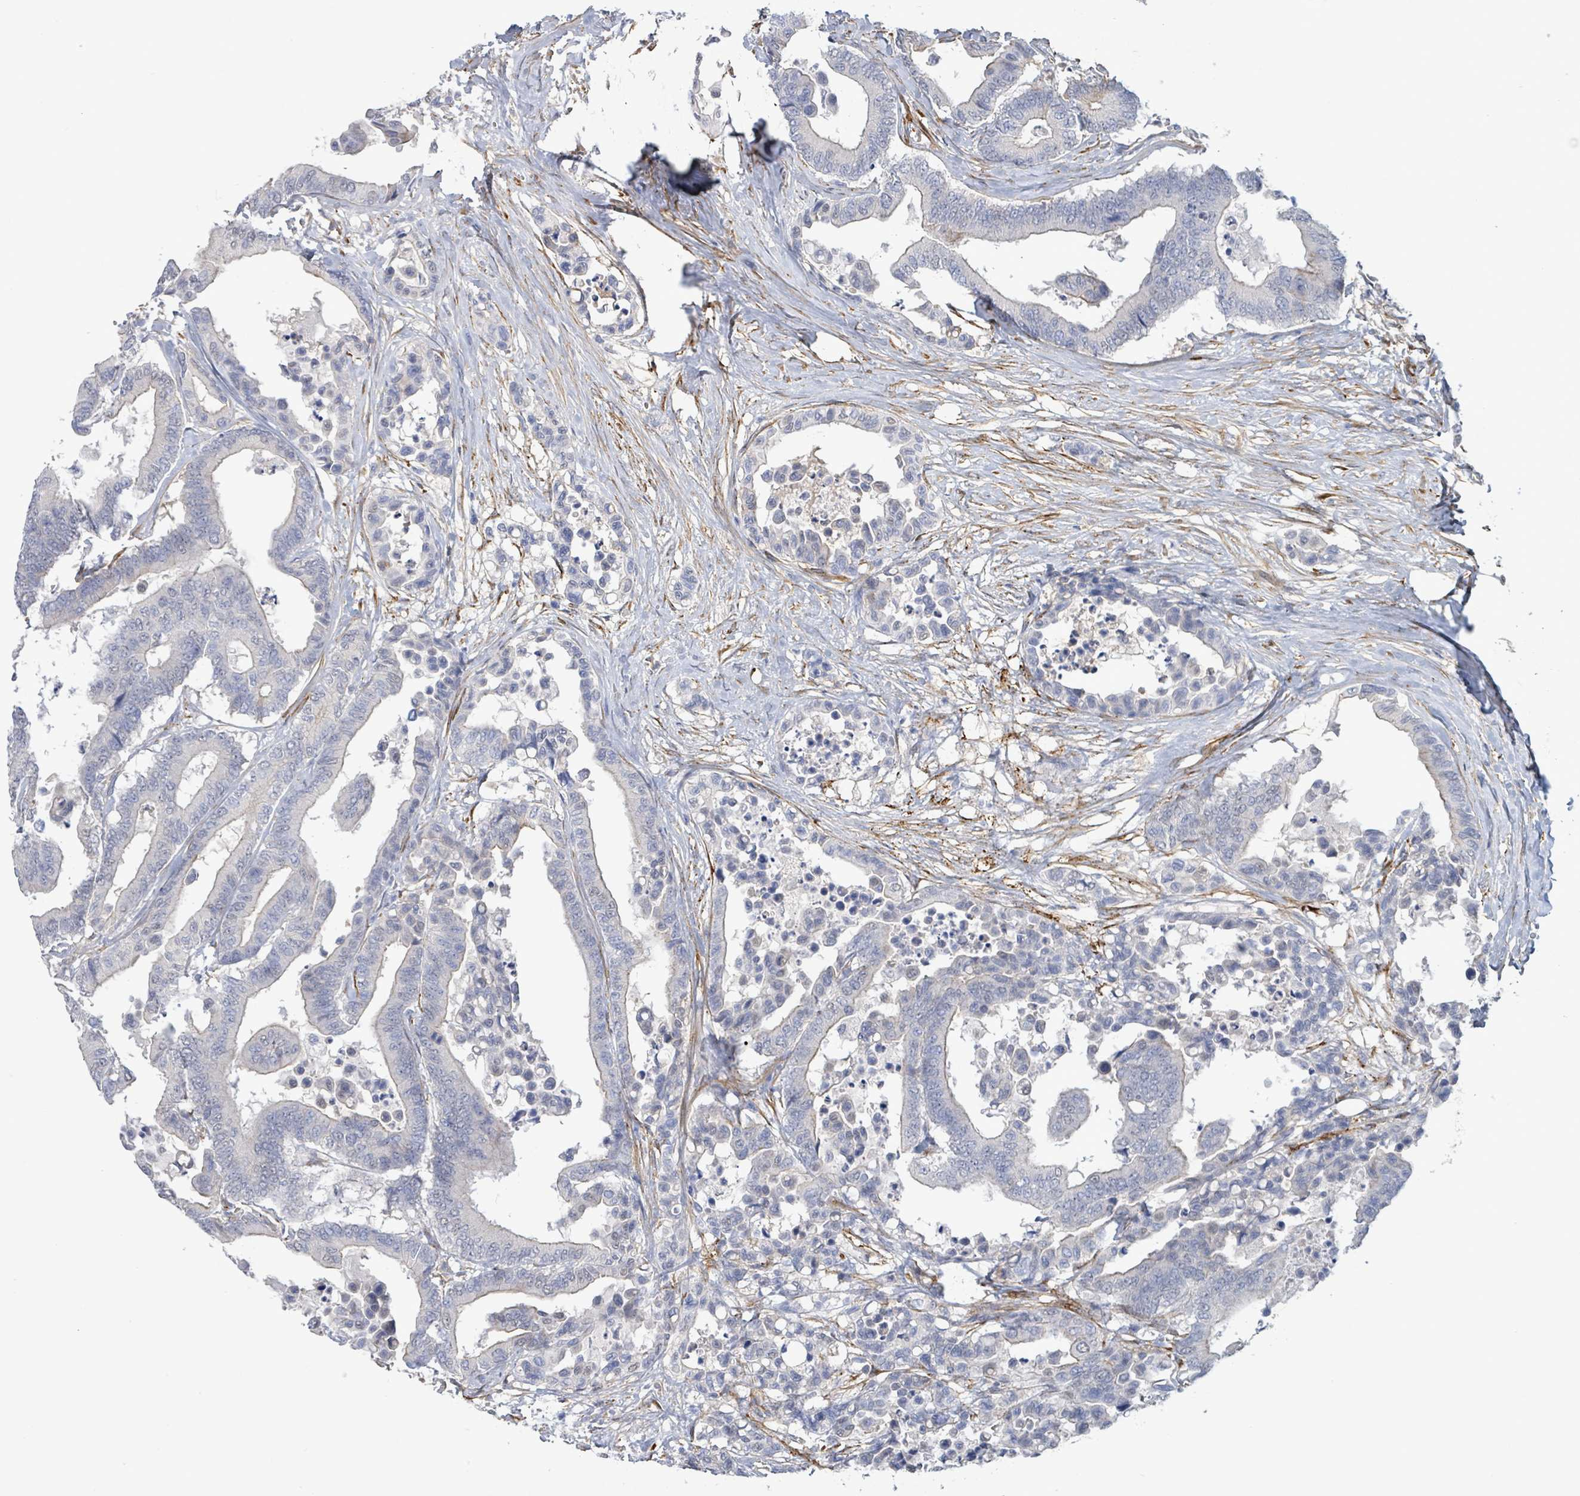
{"staining": {"intensity": "negative", "quantity": "none", "location": "none"}, "tissue": "colorectal cancer", "cell_type": "Tumor cells", "image_type": "cancer", "snomed": [{"axis": "morphology", "description": "Normal tissue, NOS"}, {"axis": "morphology", "description": "Adenocarcinoma, NOS"}, {"axis": "topography", "description": "Colon"}], "caption": "Human colorectal adenocarcinoma stained for a protein using IHC shows no staining in tumor cells.", "gene": "DMRTC1B", "patient": {"sex": "male", "age": 82}}